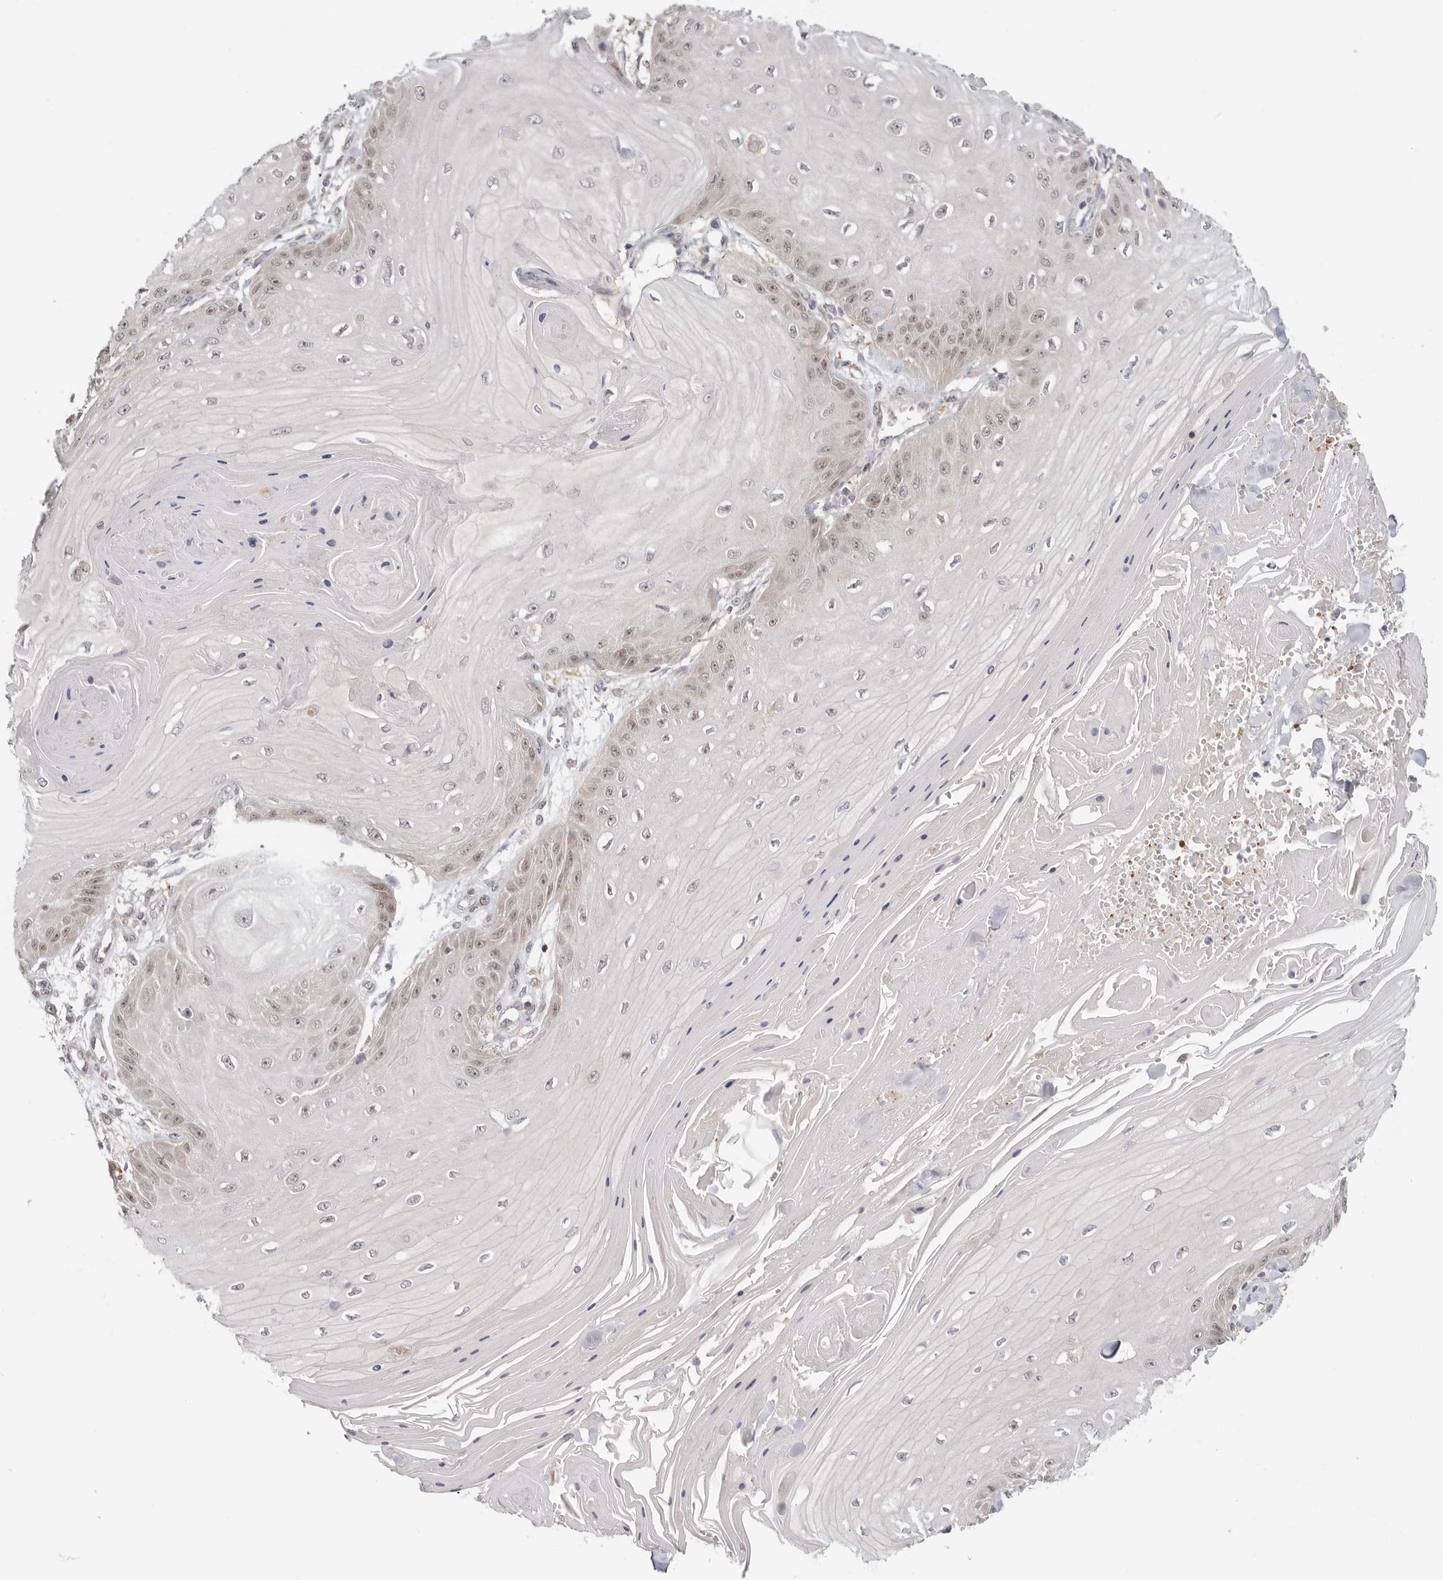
{"staining": {"intensity": "weak", "quantity": "<25%", "location": "nuclear"}, "tissue": "skin cancer", "cell_type": "Tumor cells", "image_type": "cancer", "snomed": [{"axis": "morphology", "description": "Squamous cell carcinoma, NOS"}, {"axis": "topography", "description": "Skin"}], "caption": "Protein analysis of skin cancer (squamous cell carcinoma) reveals no significant expression in tumor cells. (DAB immunohistochemistry (IHC) visualized using brightfield microscopy, high magnification).", "gene": "LARP7", "patient": {"sex": "male", "age": 74}}